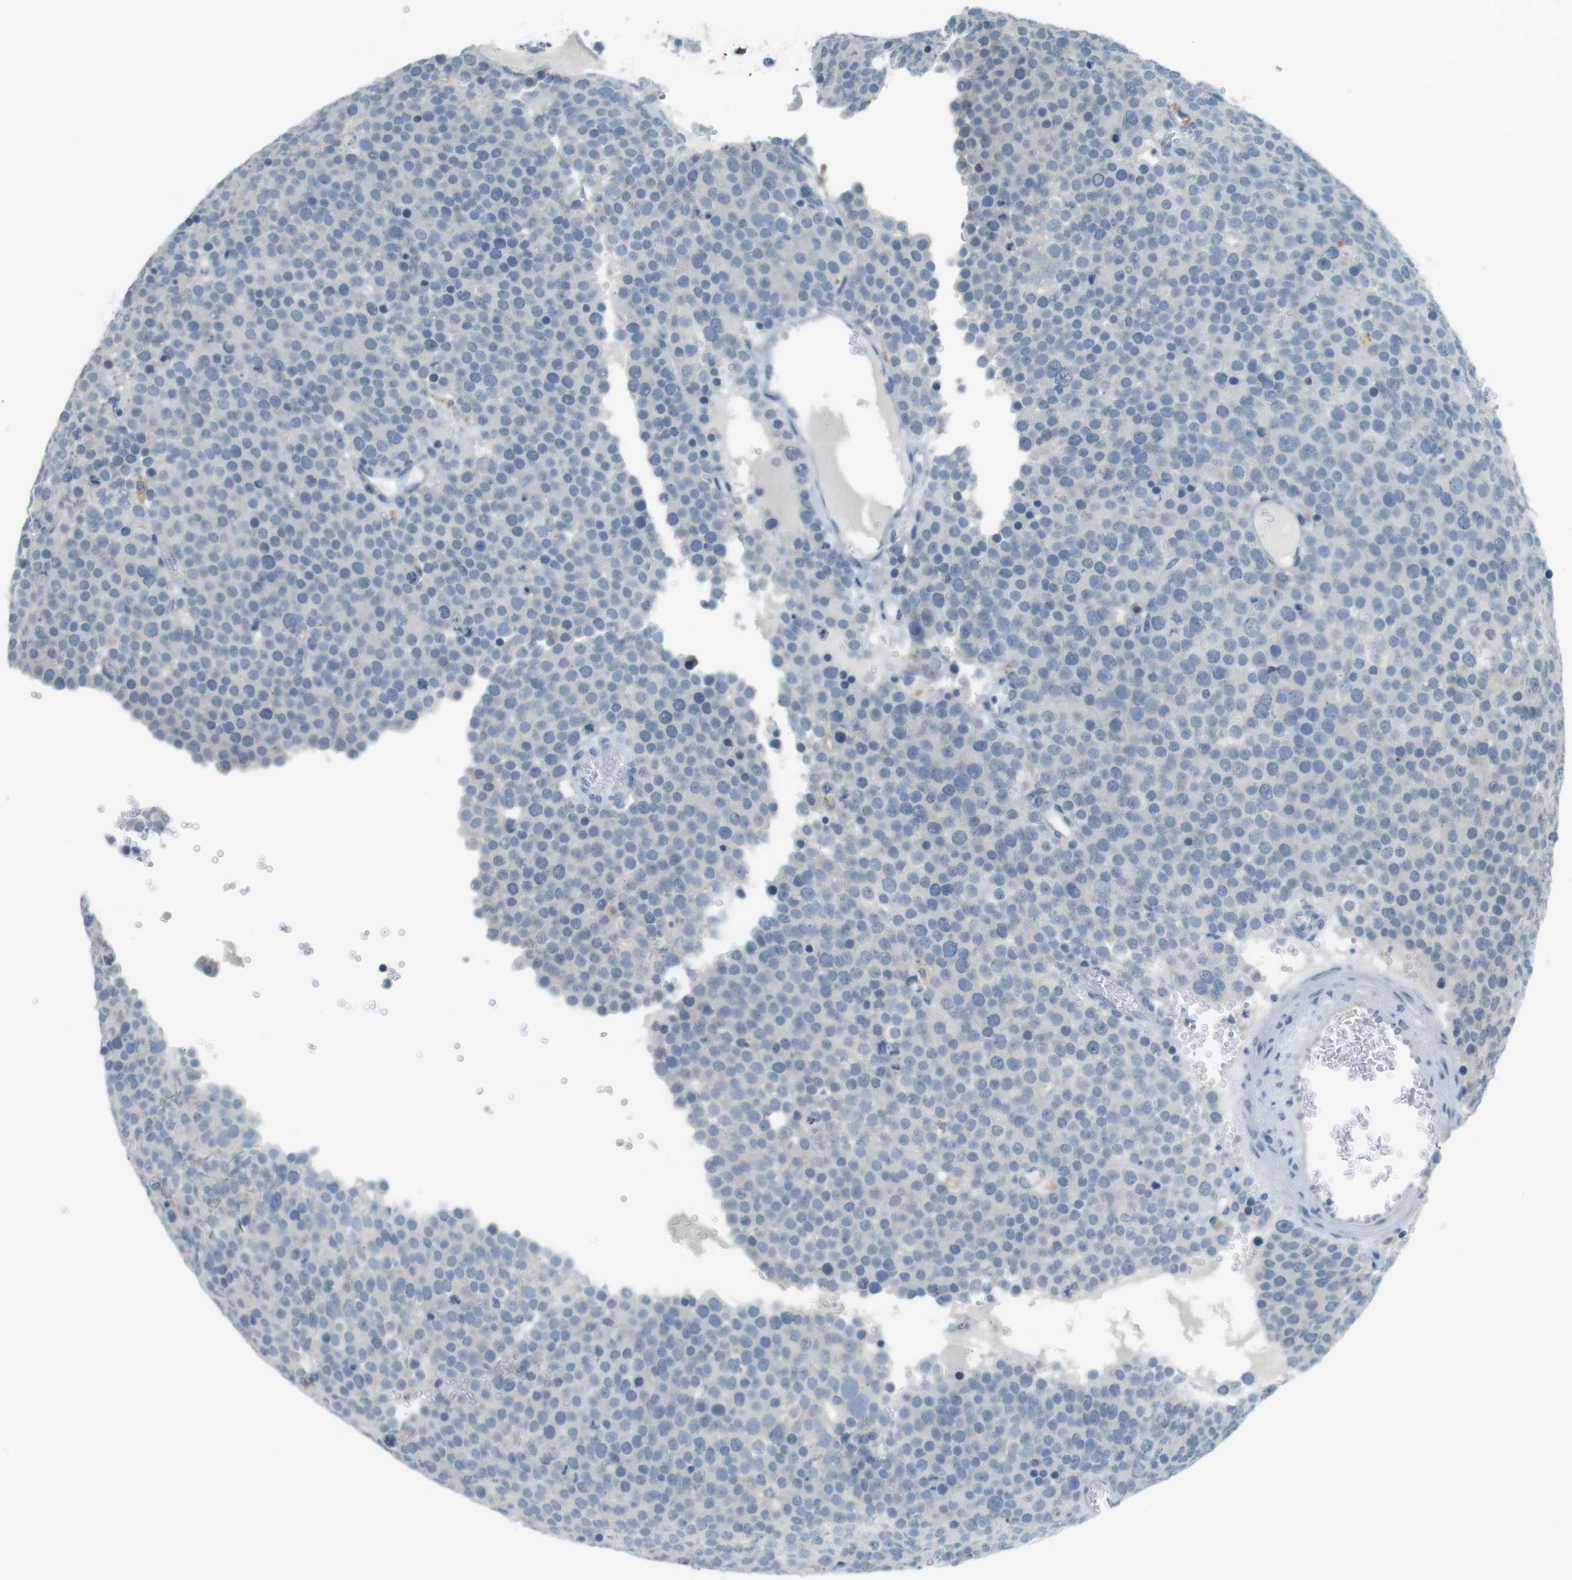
{"staining": {"intensity": "negative", "quantity": "none", "location": "none"}, "tissue": "testis cancer", "cell_type": "Tumor cells", "image_type": "cancer", "snomed": [{"axis": "morphology", "description": "Normal tissue, NOS"}, {"axis": "morphology", "description": "Seminoma, NOS"}, {"axis": "topography", "description": "Testis"}], "caption": "Immunohistochemical staining of human testis cancer reveals no significant positivity in tumor cells.", "gene": "MUC5B", "patient": {"sex": "male", "age": 71}}